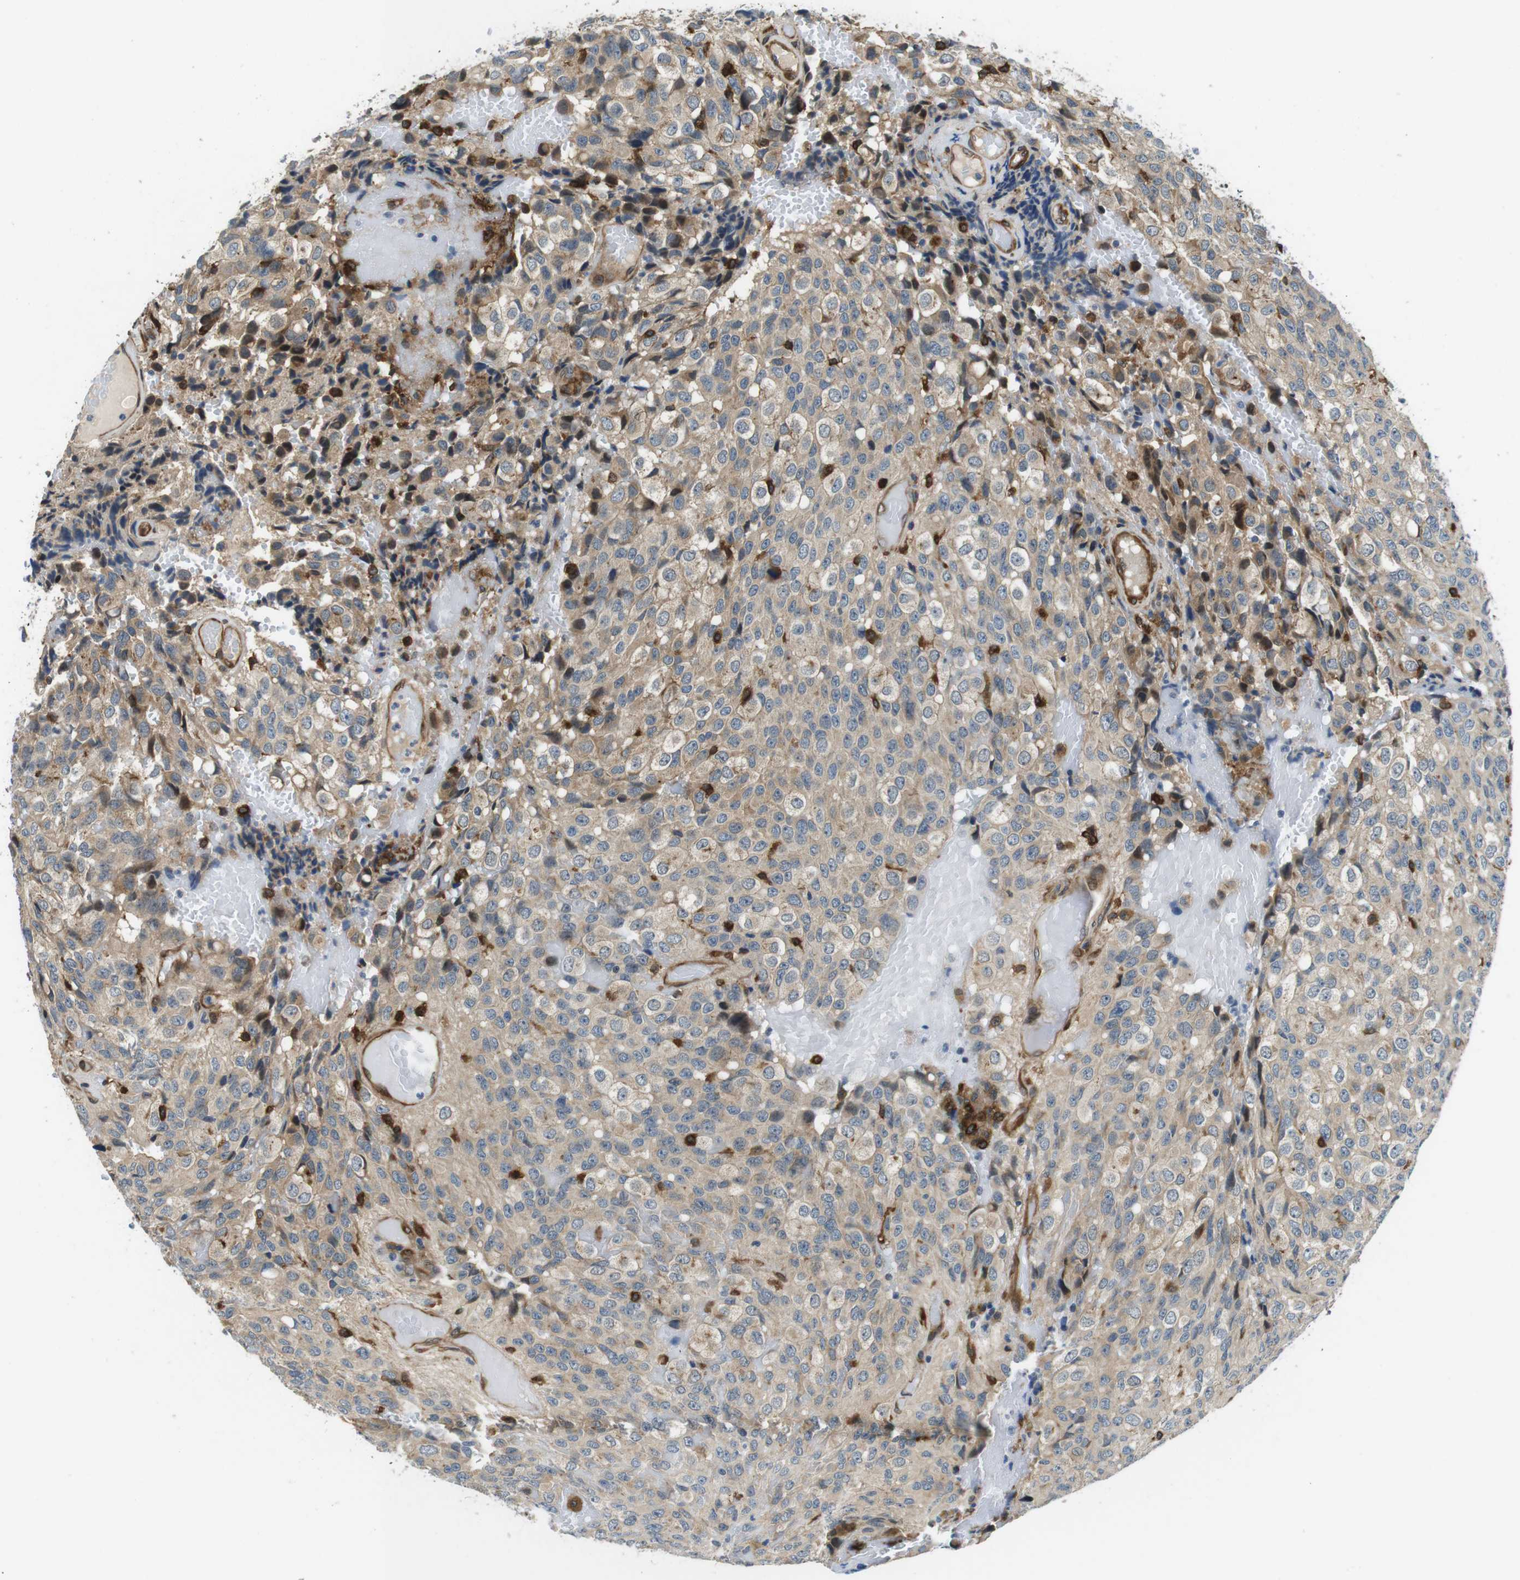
{"staining": {"intensity": "strong", "quantity": "<25%", "location": "cytoplasmic/membranous"}, "tissue": "glioma", "cell_type": "Tumor cells", "image_type": "cancer", "snomed": [{"axis": "morphology", "description": "Glioma, malignant, High grade"}, {"axis": "topography", "description": "Brain"}], "caption": "Human glioma stained with a brown dye reveals strong cytoplasmic/membranous positive expression in approximately <25% of tumor cells.", "gene": "PALD1", "patient": {"sex": "male", "age": 32}}